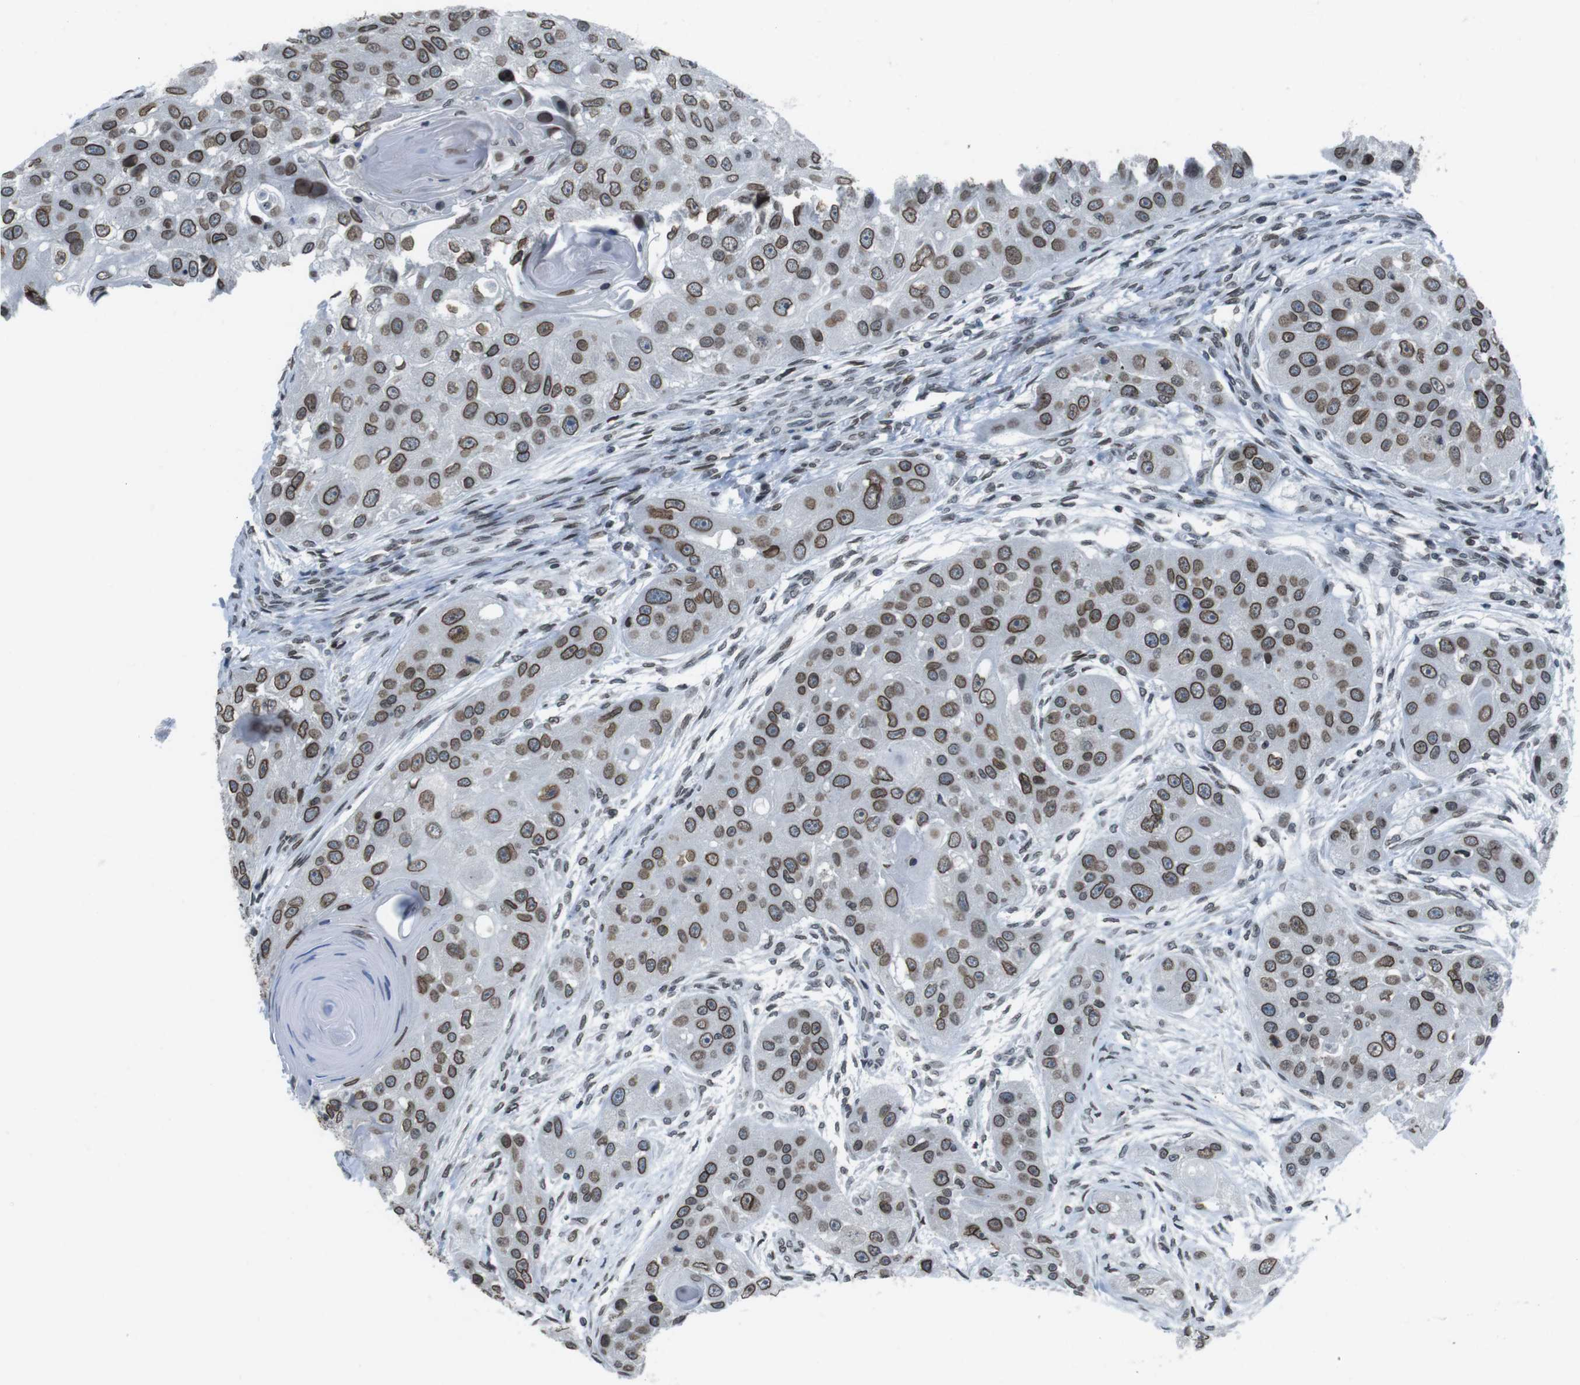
{"staining": {"intensity": "moderate", "quantity": ">75%", "location": "cytoplasmic/membranous,nuclear"}, "tissue": "head and neck cancer", "cell_type": "Tumor cells", "image_type": "cancer", "snomed": [{"axis": "morphology", "description": "Normal tissue, NOS"}, {"axis": "morphology", "description": "Squamous cell carcinoma, NOS"}, {"axis": "topography", "description": "Skeletal muscle"}, {"axis": "topography", "description": "Head-Neck"}], "caption": "Head and neck cancer stained for a protein exhibits moderate cytoplasmic/membranous and nuclear positivity in tumor cells.", "gene": "MAD1L1", "patient": {"sex": "male", "age": 51}}